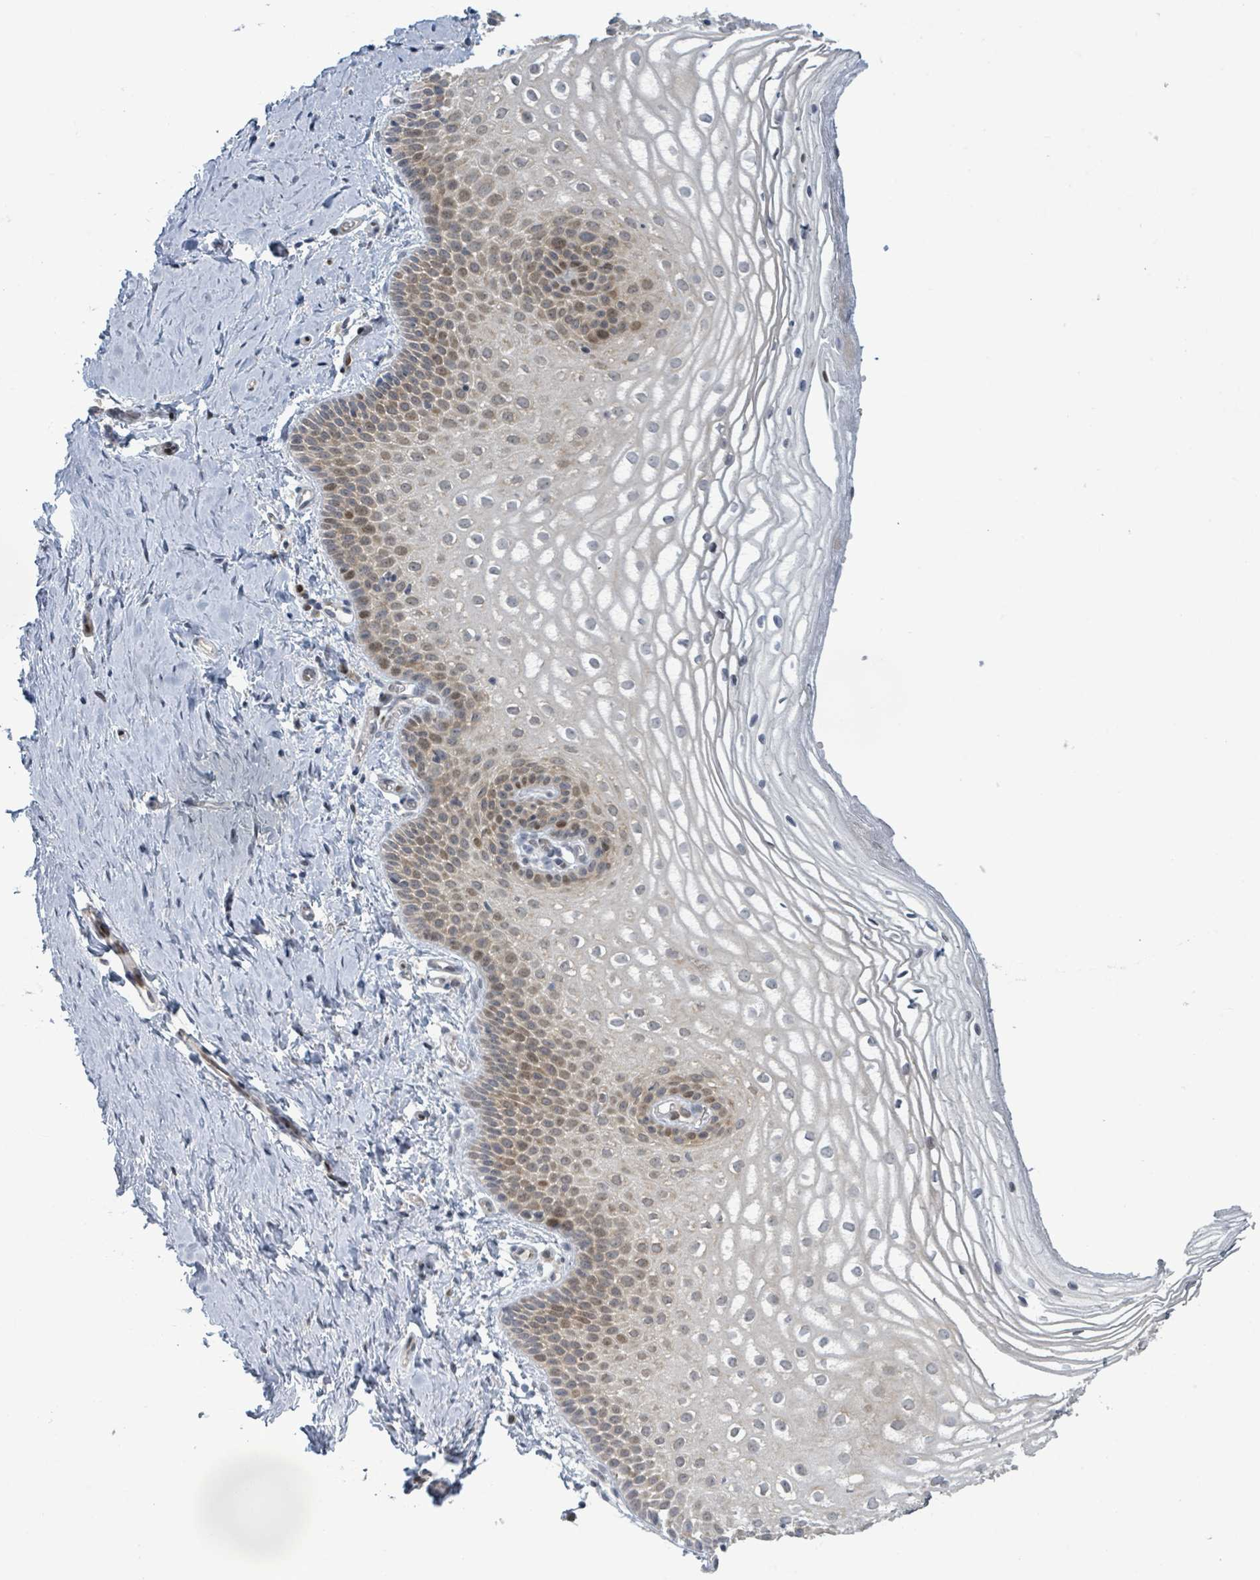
{"staining": {"intensity": "moderate", "quantity": "25%-75%", "location": "cytoplasmic/membranous"}, "tissue": "vagina", "cell_type": "Squamous epithelial cells", "image_type": "normal", "snomed": [{"axis": "morphology", "description": "Normal tissue, NOS"}, {"axis": "topography", "description": "Vagina"}], "caption": "Vagina stained with DAB (3,3'-diaminobenzidine) immunohistochemistry (IHC) demonstrates medium levels of moderate cytoplasmic/membranous expression in approximately 25%-75% of squamous epithelial cells.", "gene": "RPL32", "patient": {"sex": "female", "age": 56}}